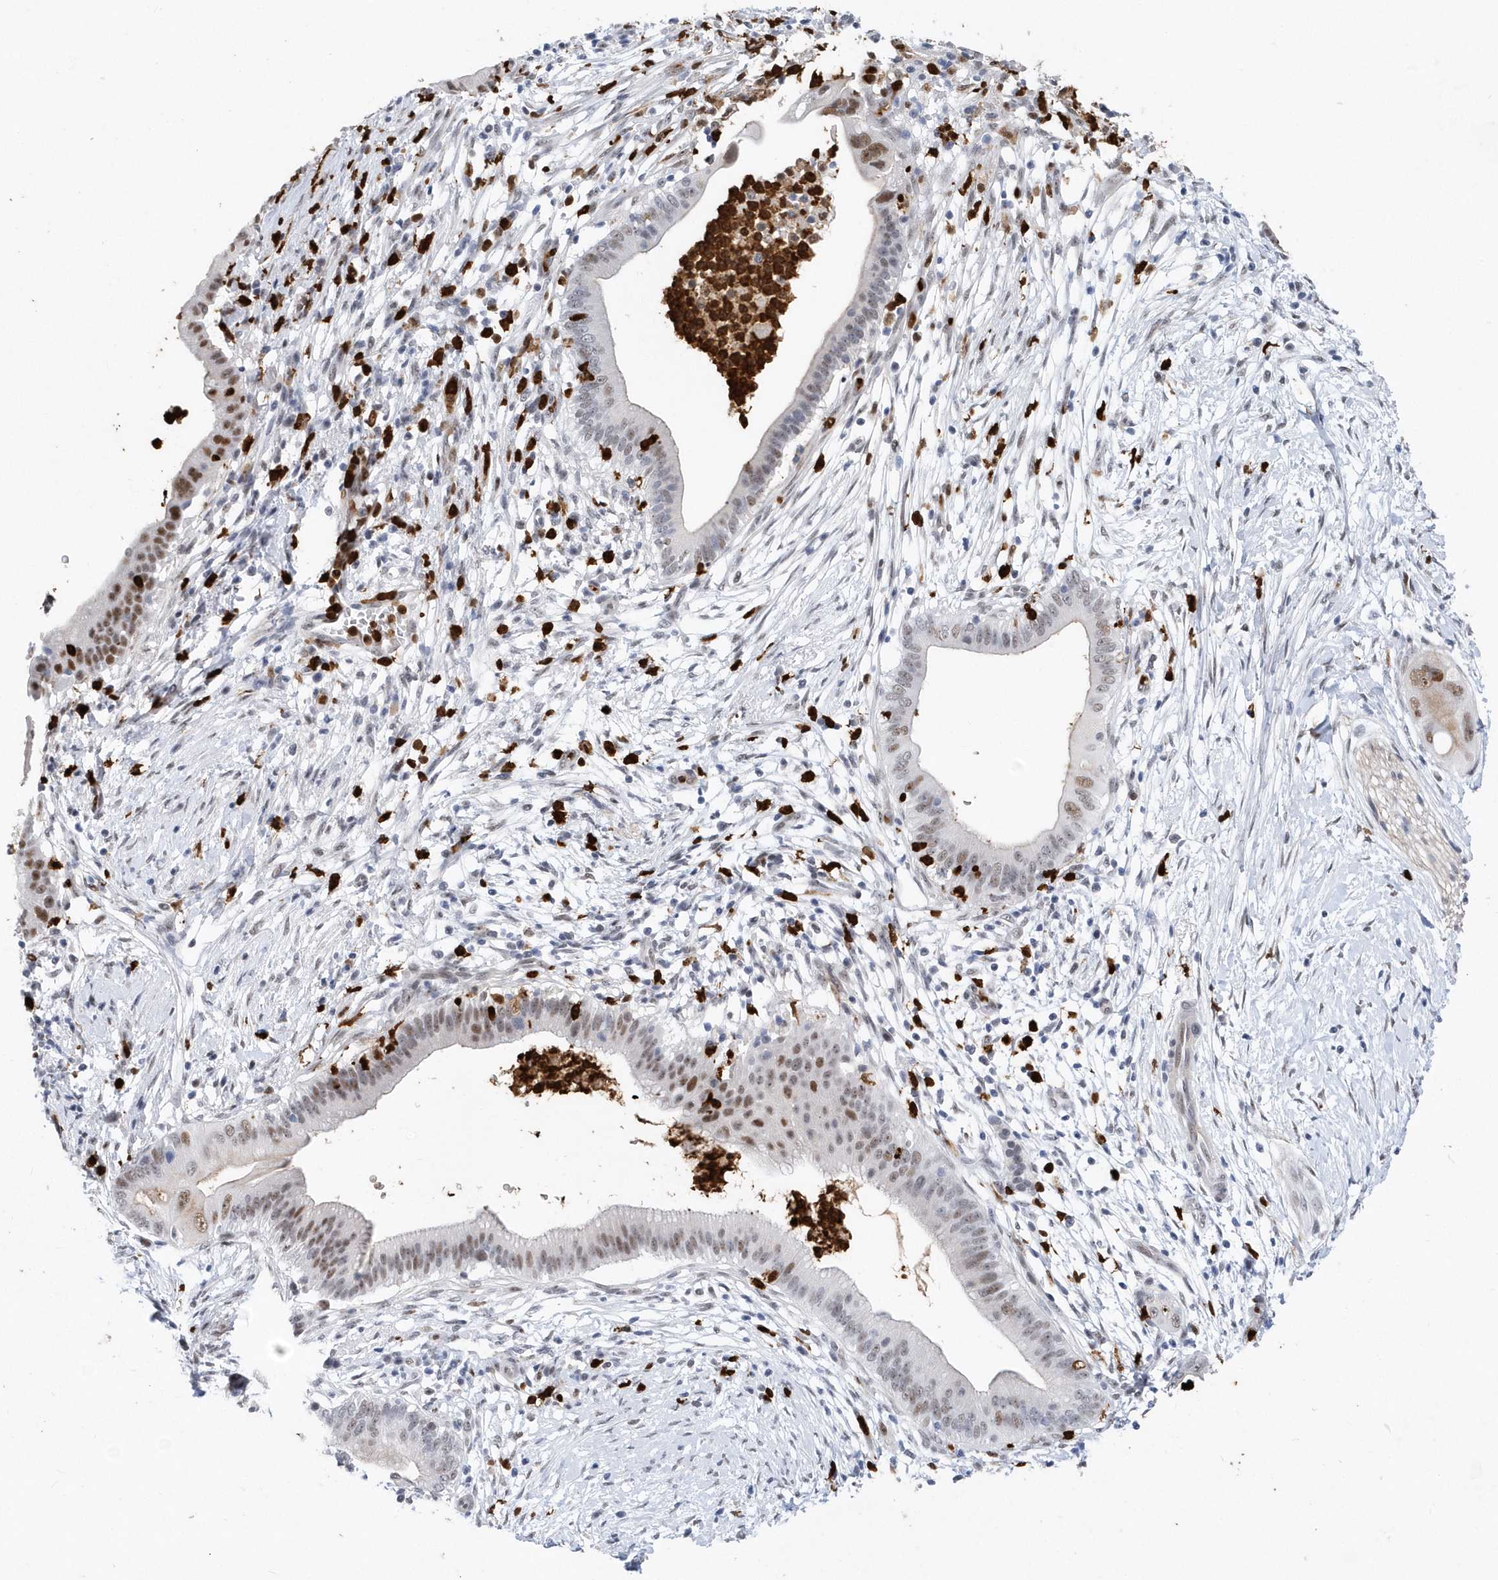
{"staining": {"intensity": "moderate", "quantity": "25%-75%", "location": "nuclear"}, "tissue": "pancreatic cancer", "cell_type": "Tumor cells", "image_type": "cancer", "snomed": [{"axis": "morphology", "description": "Adenocarcinoma, NOS"}, {"axis": "topography", "description": "Pancreas"}], "caption": "A brown stain labels moderate nuclear expression of a protein in pancreatic cancer (adenocarcinoma) tumor cells.", "gene": "RPP30", "patient": {"sex": "male", "age": 68}}